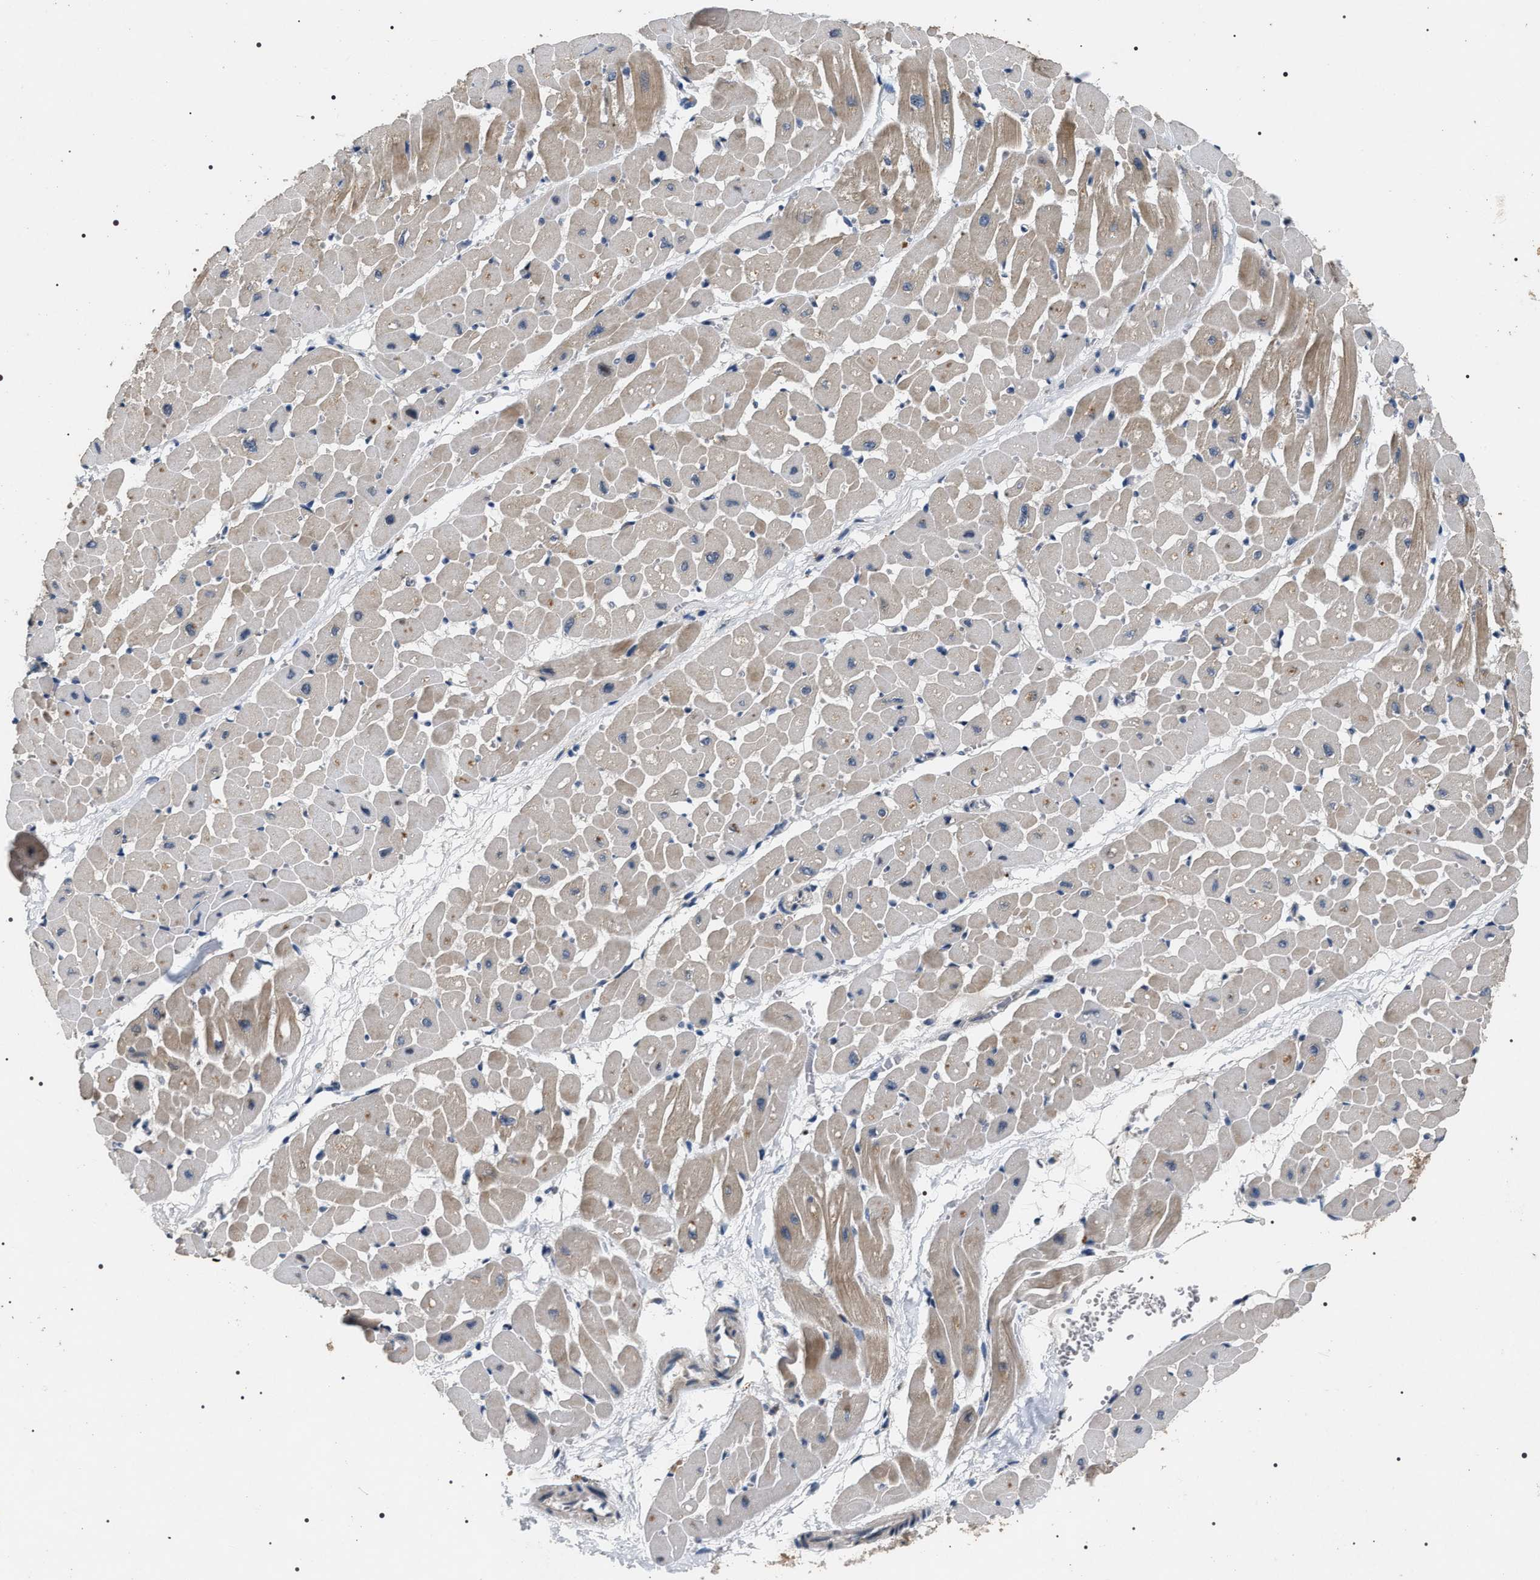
{"staining": {"intensity": "moderate", "quantity": "<25%", "location": "cytoplasmic/membranous"}, "tissue": "heart muscle", "cell_type": "Cardiomyocytes", "image_type": "normal", "snomed": [{"axis": "morphology", "description": "Normal tissue, NOS"}, {"axis": "topography", "description": "Heart"}], "caption": "Moderate cytoplasmic/membranous protein positivity is seen in approximately <25% of cardiomyocytes in heart muscle. The staining was performed using DAB, with brown indicating positive protein expression. Nuclei are stained blue with hematoxylin.", "gene": "IFT81", "patient": {"sex": "male", "age": 45}}